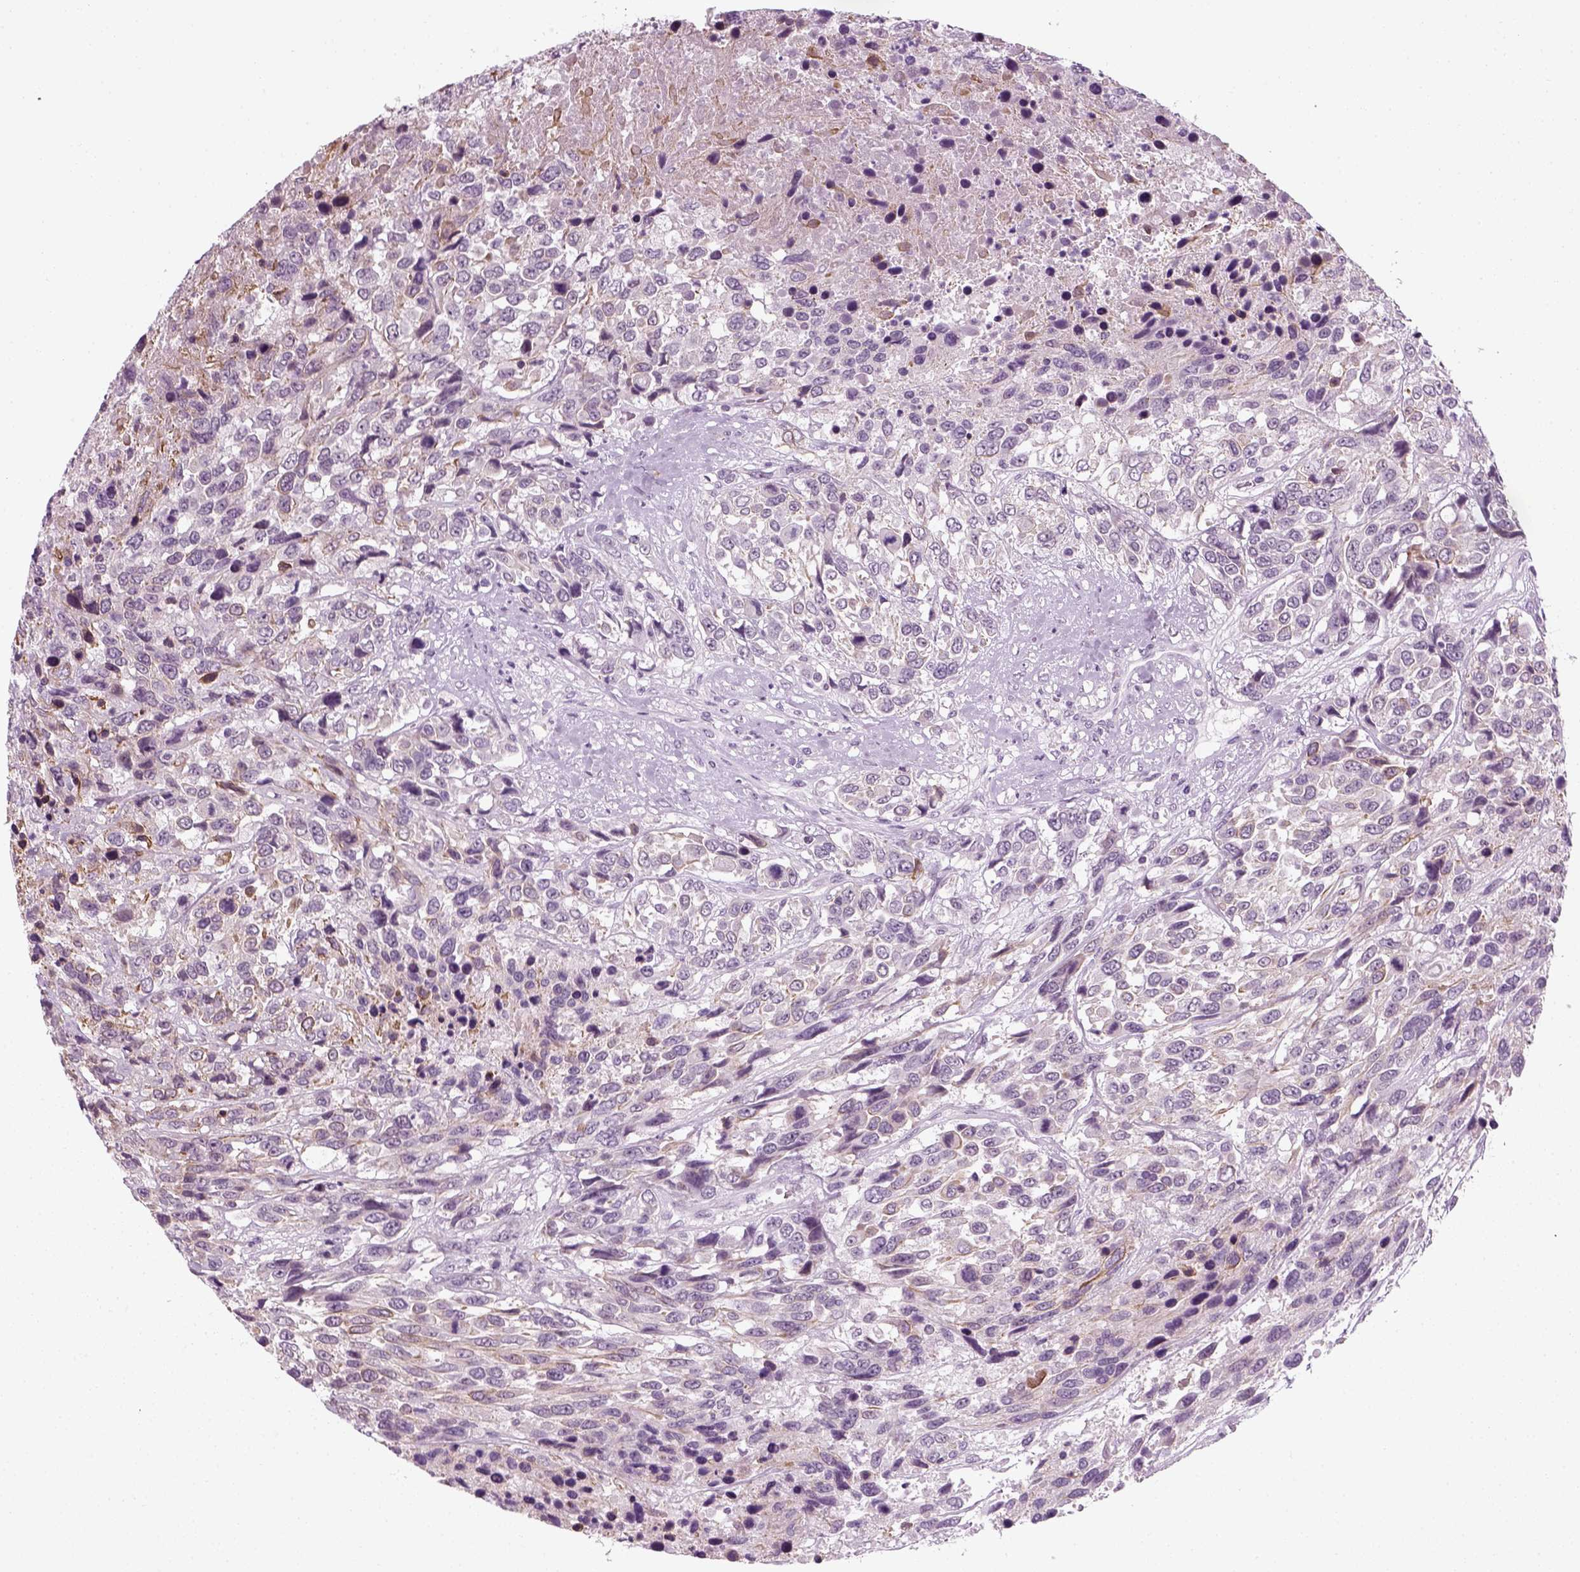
{"staining": {"intensity": "negative", "quantity": "none", "location": "none"}, "tissue": "urothelial cancer", "cell_type": "Tumor cells", "image_type": "cancer", "snomed": [{"axis": "morphology", "description": "Urothelial carcinoma, High grade"}, {"axis": "topography", "description": "Urinary bladder"}], "caption": "High magnification brightfield microscopy of urothelial cancer stained with DAB (3,3'-diaminobenzidine) (brown) and counterstained with hematoxylin (blue): tumor cells show no significant positivity.", "gene": "KRT75", "patient": {"sex": "female", "age": 70}}